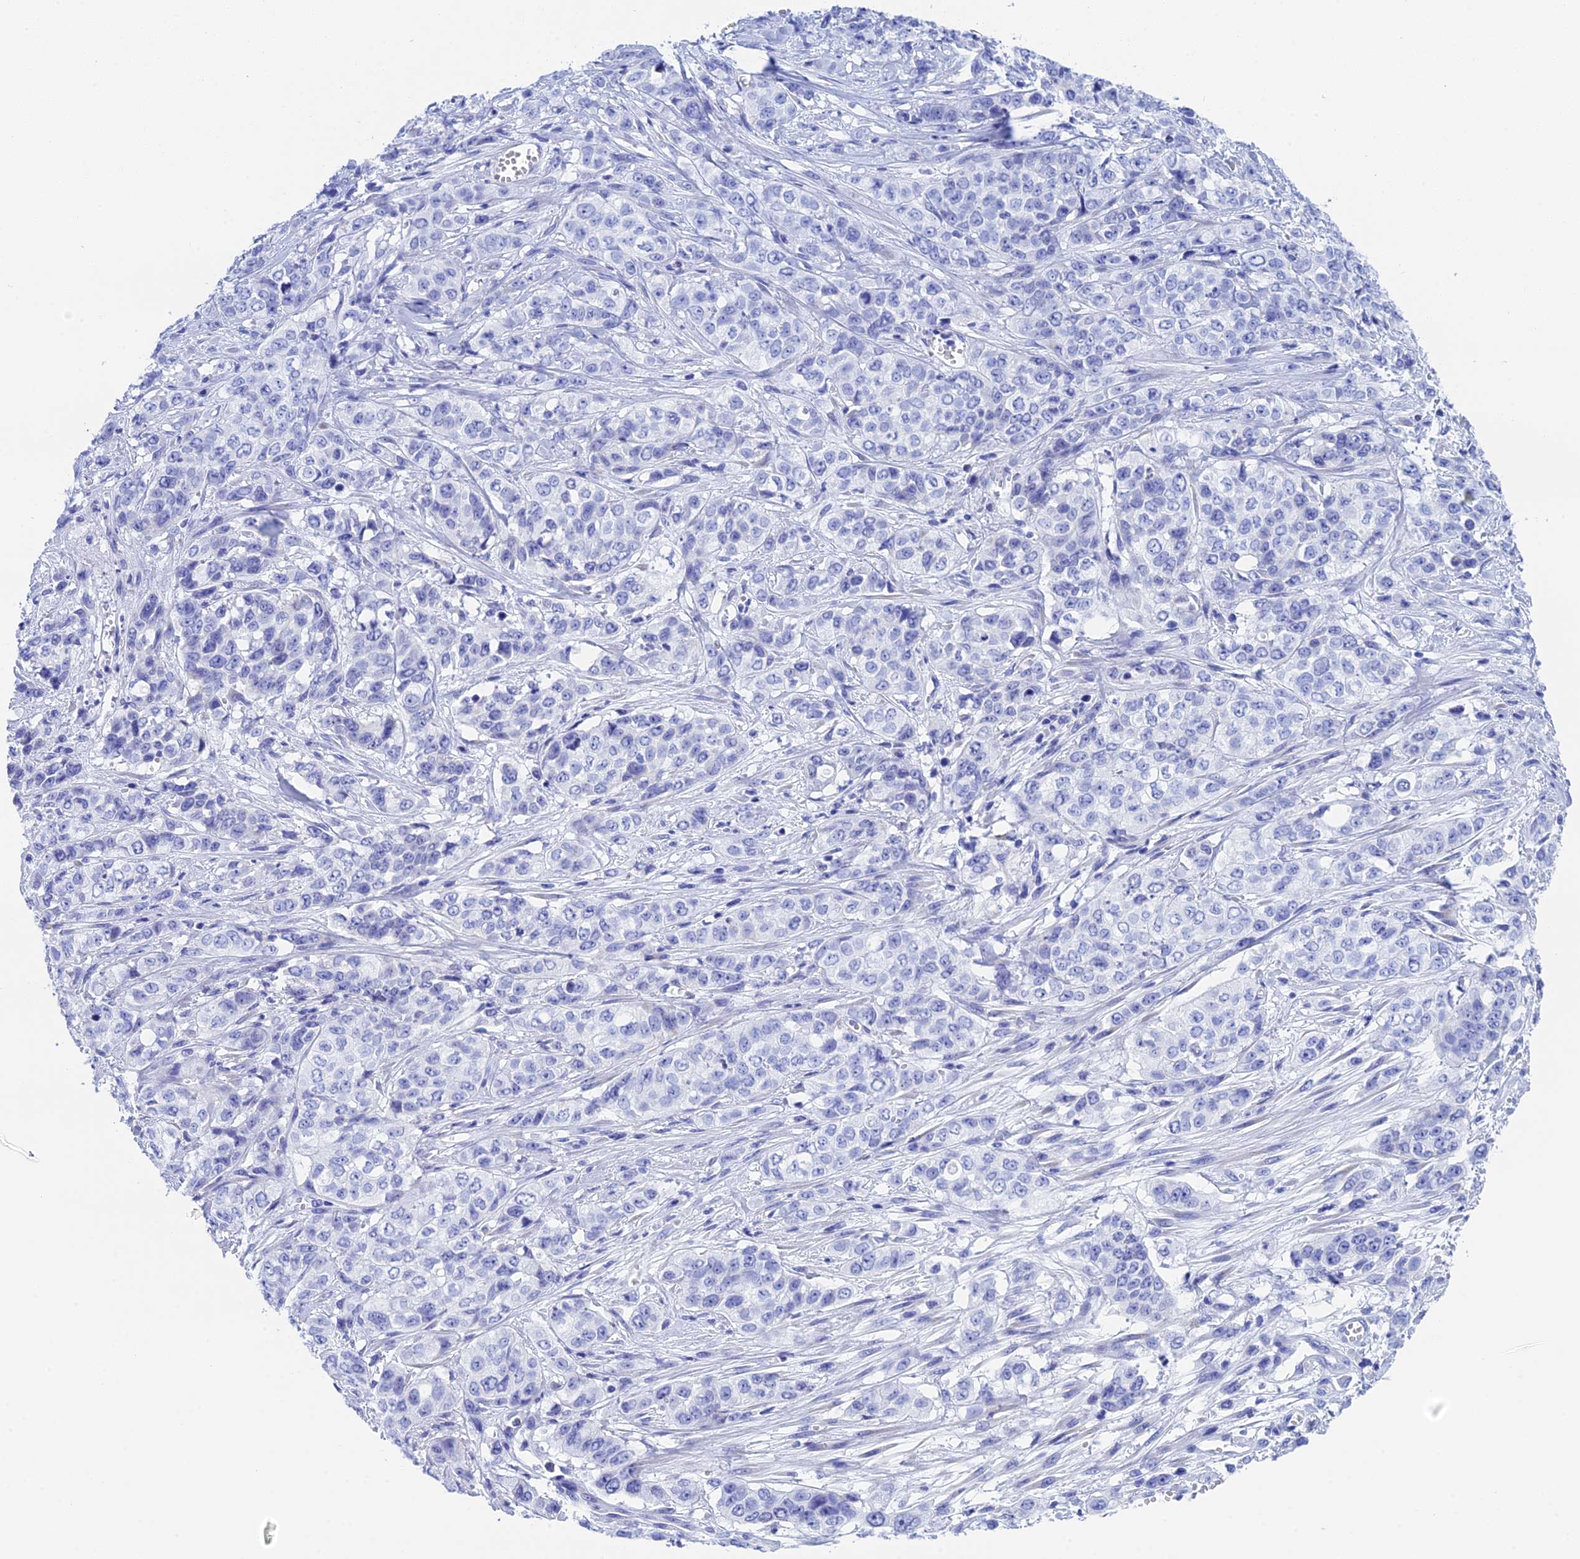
{"staining": {"intensity": "negative", "quantity": "none", "location": "none"}, "tissue": "stomach cancer", "cell_type": "Tumor cells", "image_type": "cancer", "snomed": [{"axis": "morphology", "description": "Adenocarcinoma, NOS"}, {"axis": "topography", "description": "Stomach, upper"}], "caption": "An immunohistochemistry micrograph of stomach cancer is shown. There is no staining in tumor cells of stomach cancer.", "gene": "TEX101", "patient": {"sex": "male", "age": 62}}